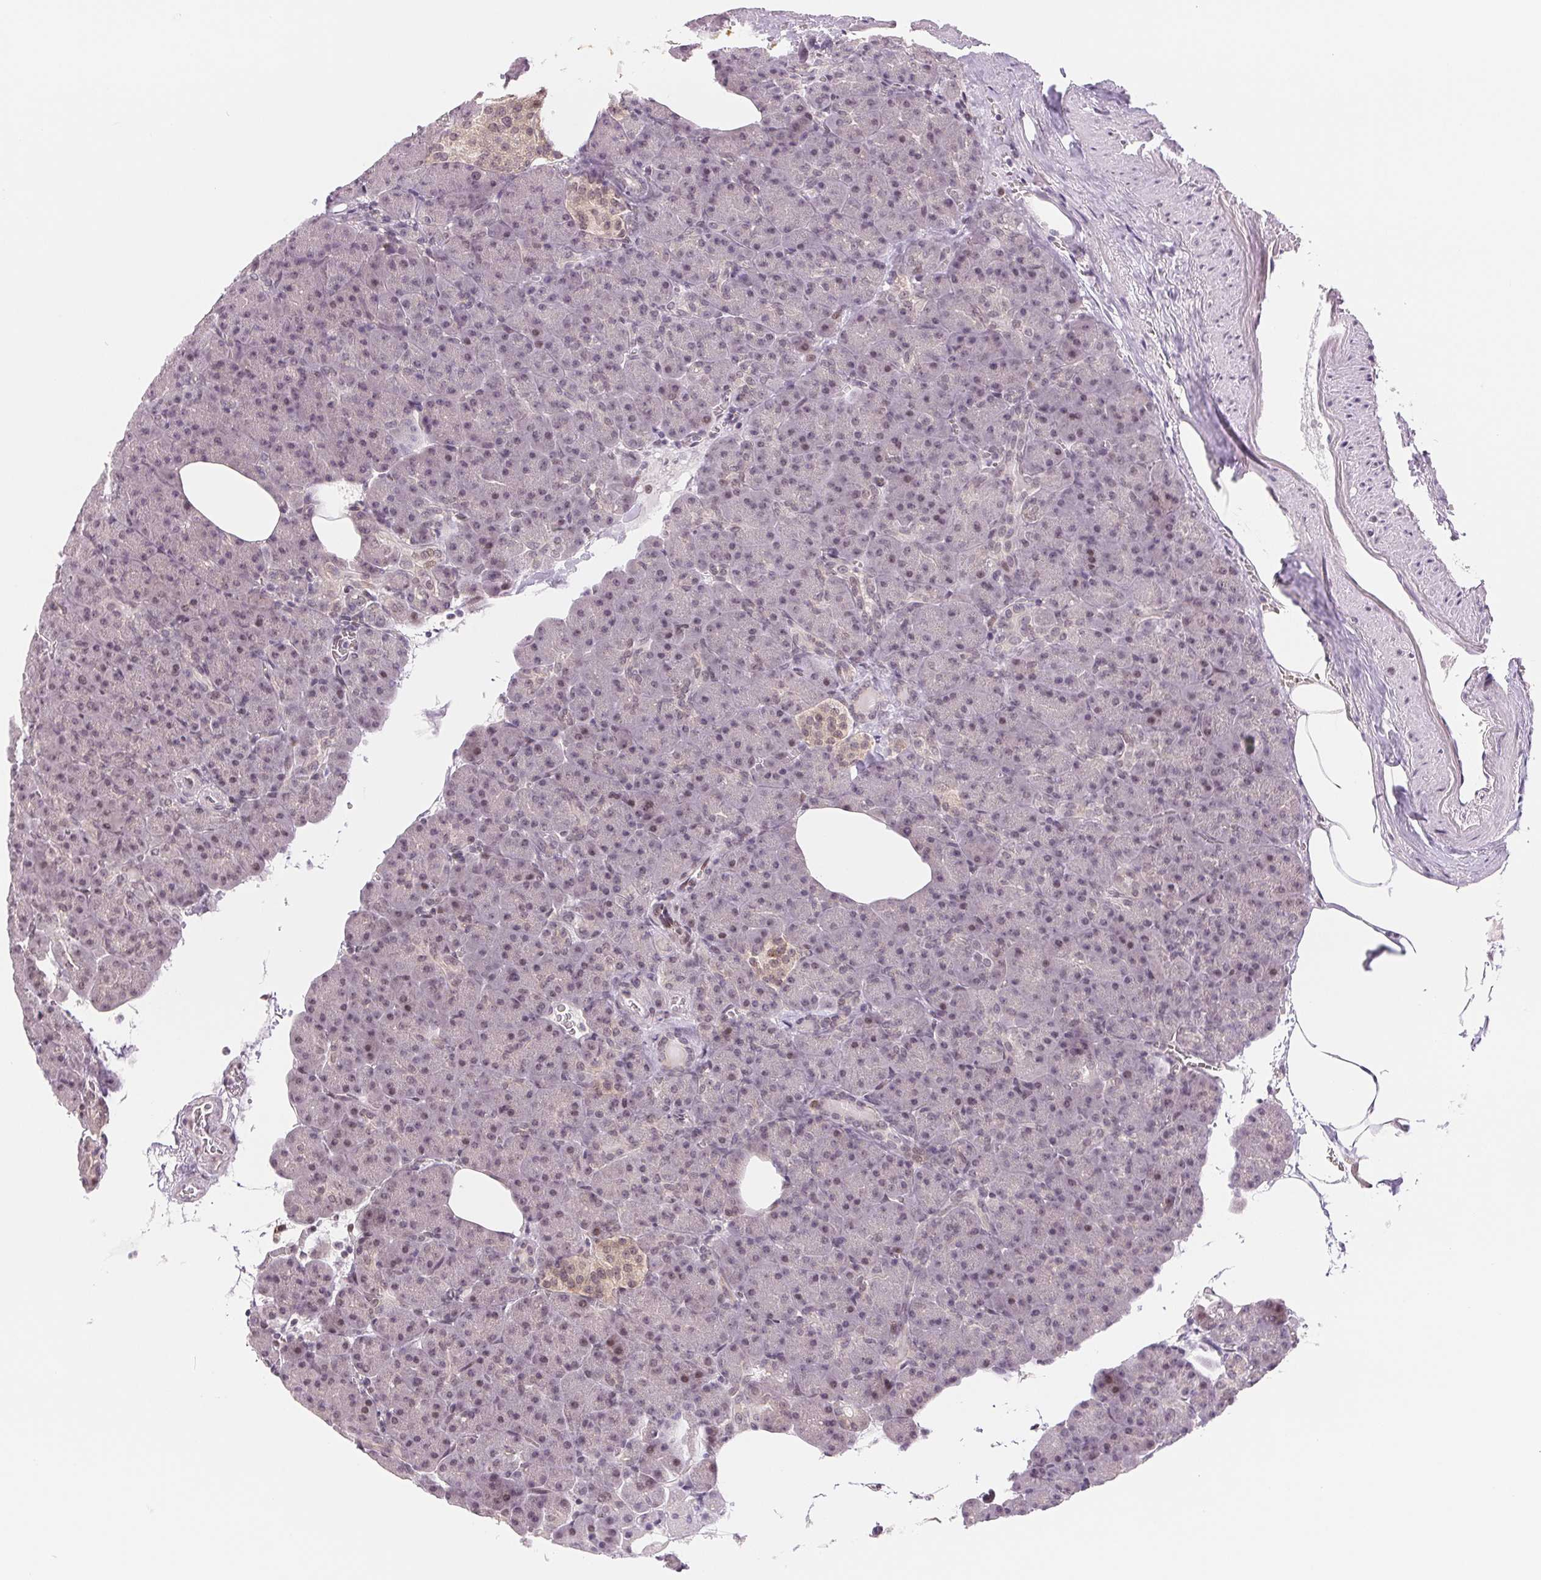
{"staining": {"intensity": "weak", "quantity": "<25%", "location": "nuclear"}, "tissue": "pancreas", "cell_type": "Exocrine glandular cells", "image_type": "normal", "snomed": [{"axis": "morphology", "description": "Normal tissue, NOS"}, {"axis": "topography", "description": "Pancreas"}], "caption": "A high-resolution image shows IHC staining of benign pancreas, which demonstrates no significant expression in exocrine glandular cells.", "gene": "DNAJB6", "patient": {"sex": "female", "age": 74}}